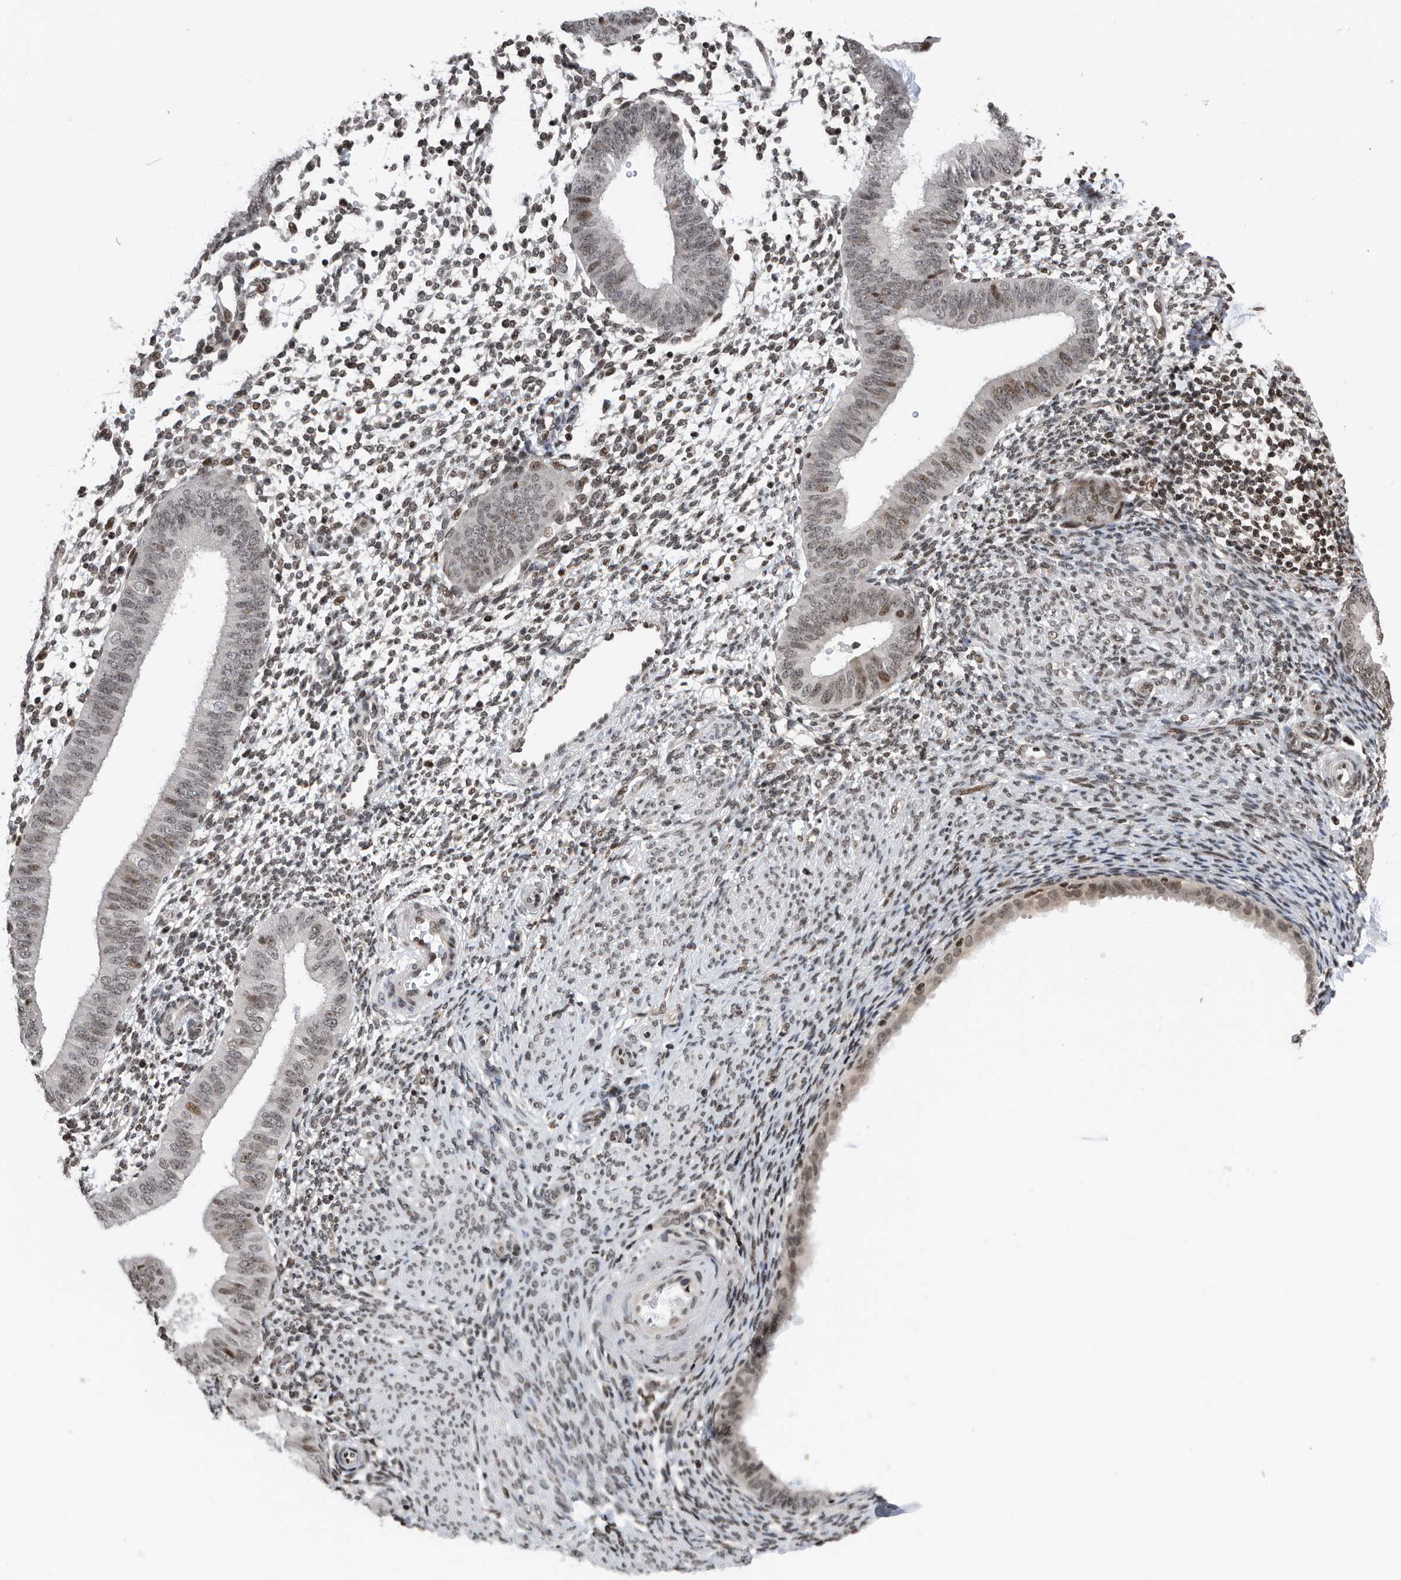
{"staining": {"intensity": "weak", "quantity": "<25%", "location": "nuclear"}, "tissue": "endometrium", "cell_type": "Cells in endometrial stroma", "image_type": "normal", "snomed": [{"axis": "morphology", "description": "Normal tissue, NOS"}, {"axis": "topography", "description": "Uterus"}, {"axis": "topography", "description": "Endometrium"}], "caption": "This is an IHC histopathology image of normal endometrium. There is no positivity in cells in endometrial stroma.", "gene": "SNRNP48", "patient": {"sex": "female", "age": 48}}